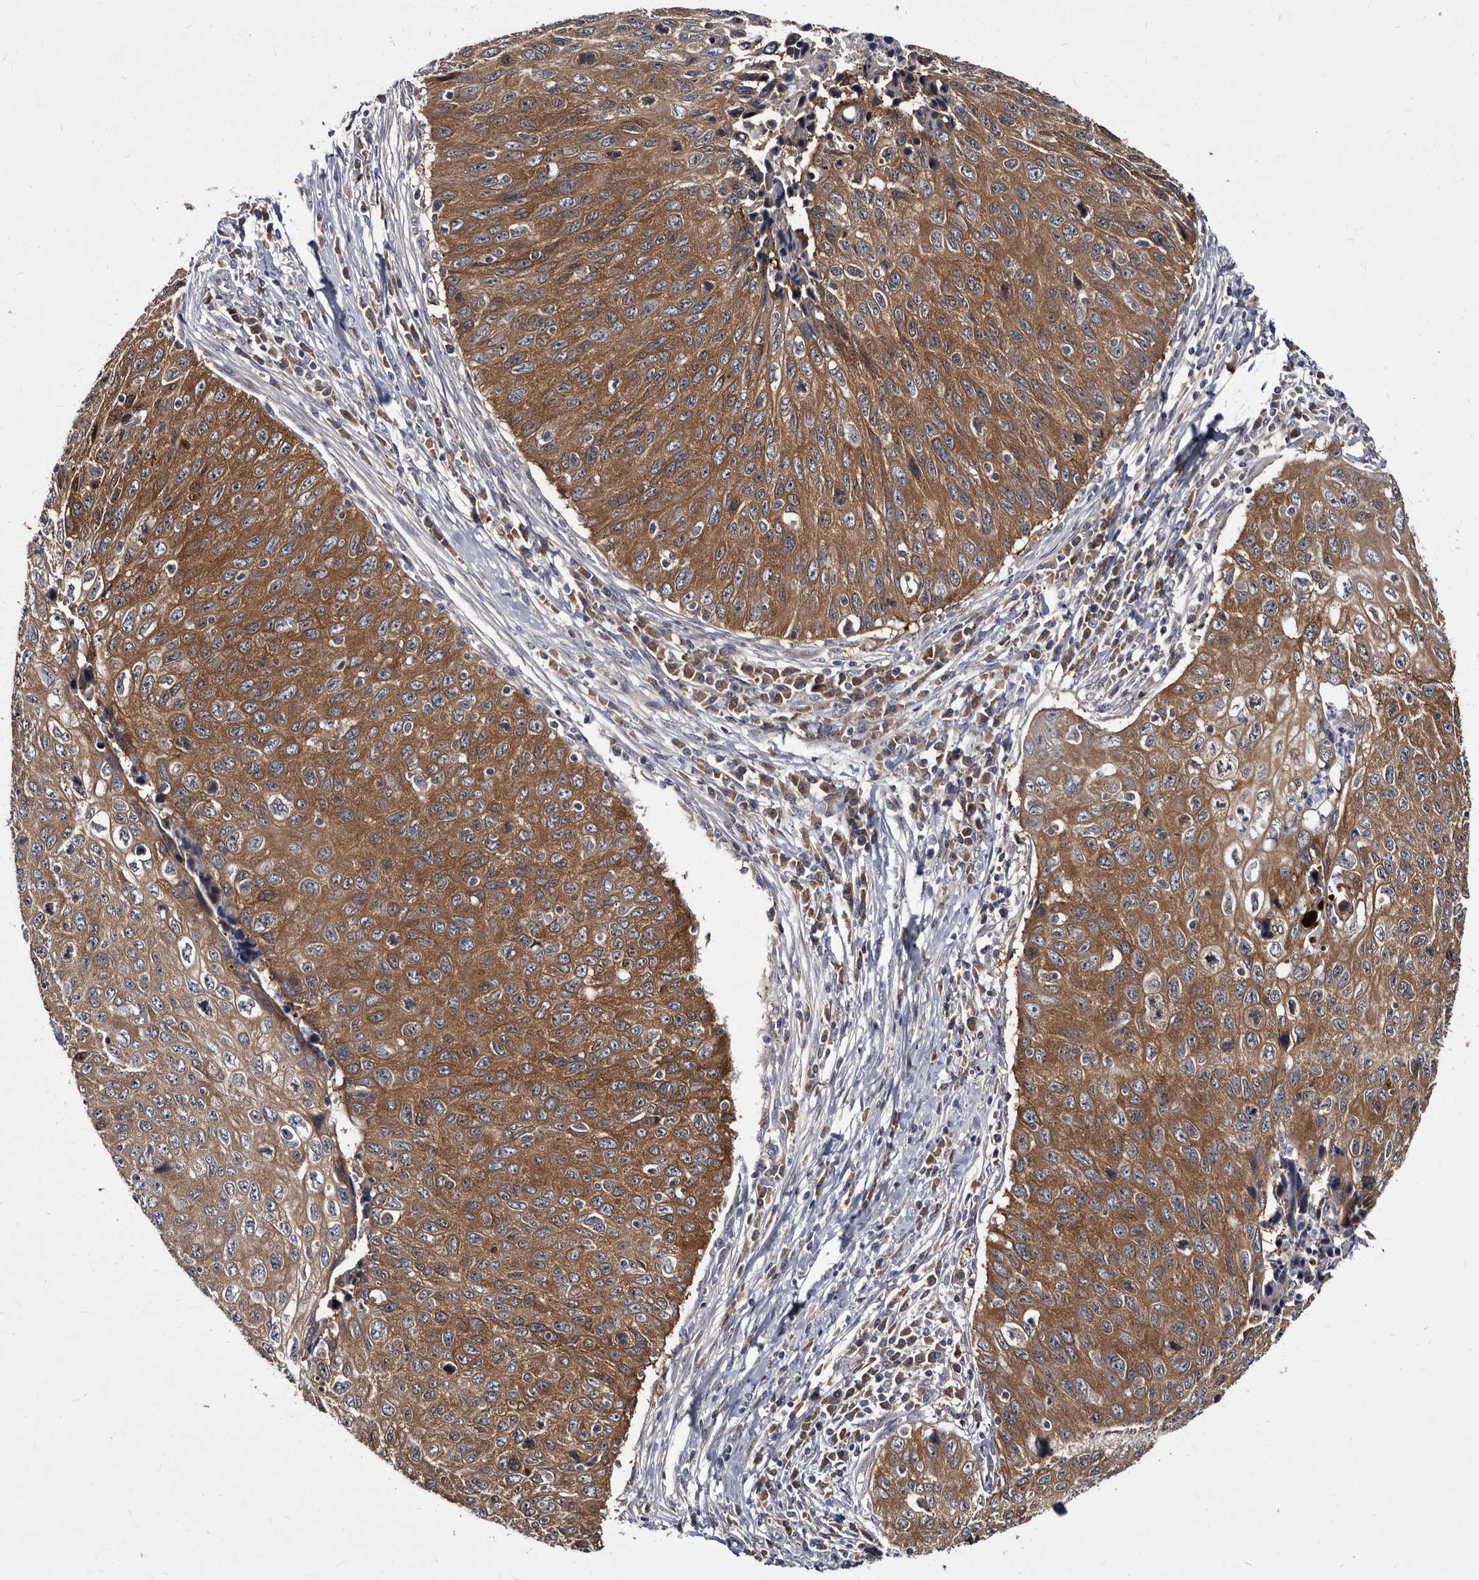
{"staining": {"intensity": "strong", "quantity": ">75%", "location": "cytoplasmic/membranous"}, "tissue": "cervical cancer", "cell_type": "Tumor cells", "image_type": "cancer", "snomed": [{"axis": "morphology", "description": "Squamous cell carcinoma, NOS"}, {"axis": "topography", "description": "Cervix"}], "caption": "A brown stain shows strong cytoplasmic/membranous staining of a protein in human cervical cancer tumor cells.", "gene": "ABCF2", "patient": {"sex": "female", "age": 53}}